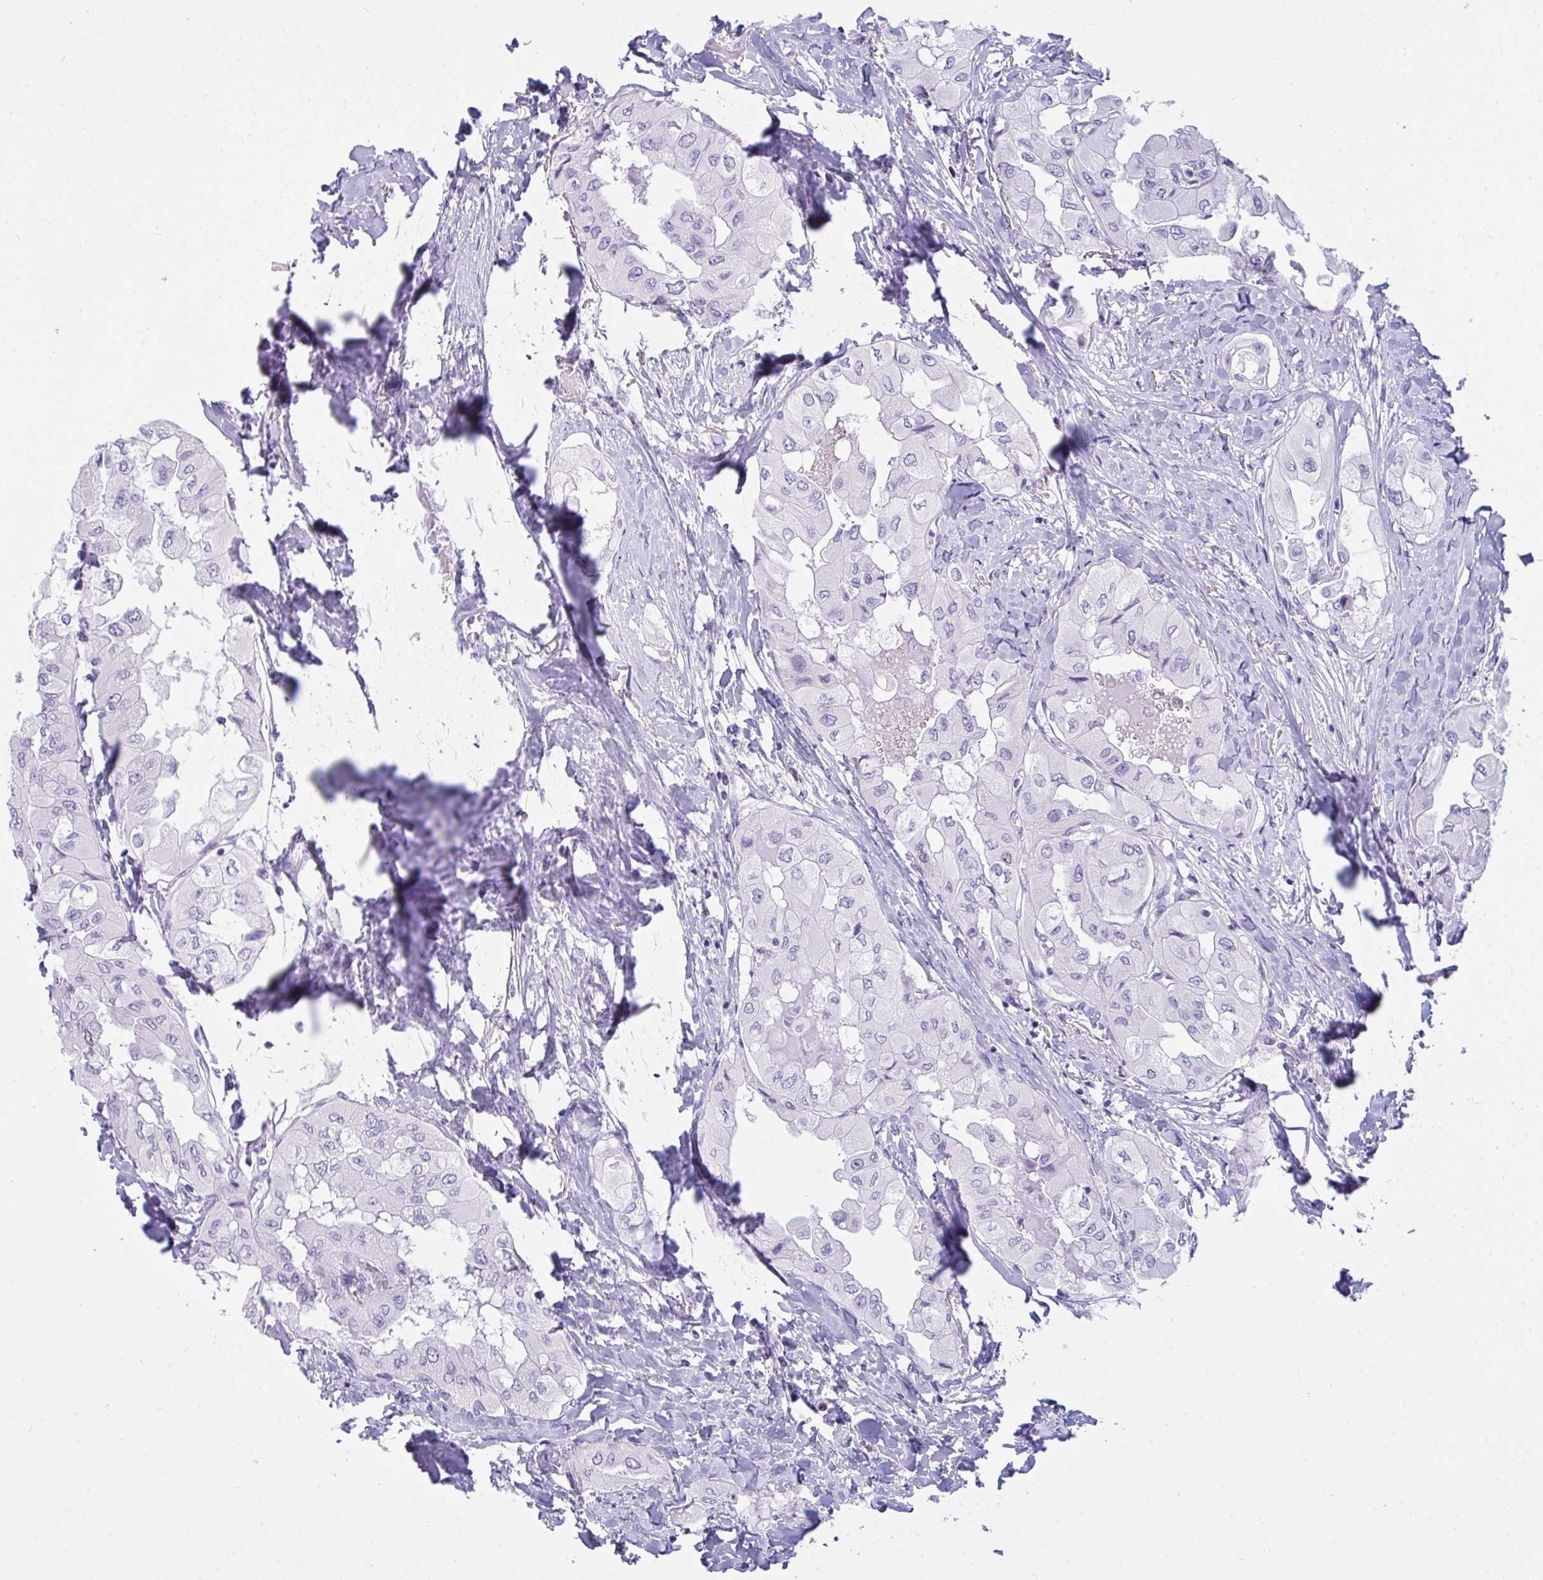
{"staining": {"intensity": "negative", "quantity": "none", "location": "none"}, "tissue": "thyroid cancer", "cell_type": "Tumor cells", "image_type": "cancer", "snomed": [{"axis": "morphology", "description": "Normal tissue, NOS"}, {"axis": "morphology", "description": "Papillary adenocarcinoma, NOS"}, {"axis": "topography", "description": "Thyroid gland"}], "caption": "There is no significant staining in tumor cells of thyroid papillary adenocarcinoma.", "gene": "SUZ12", "patient": {"sex": "female", "age": 59}}